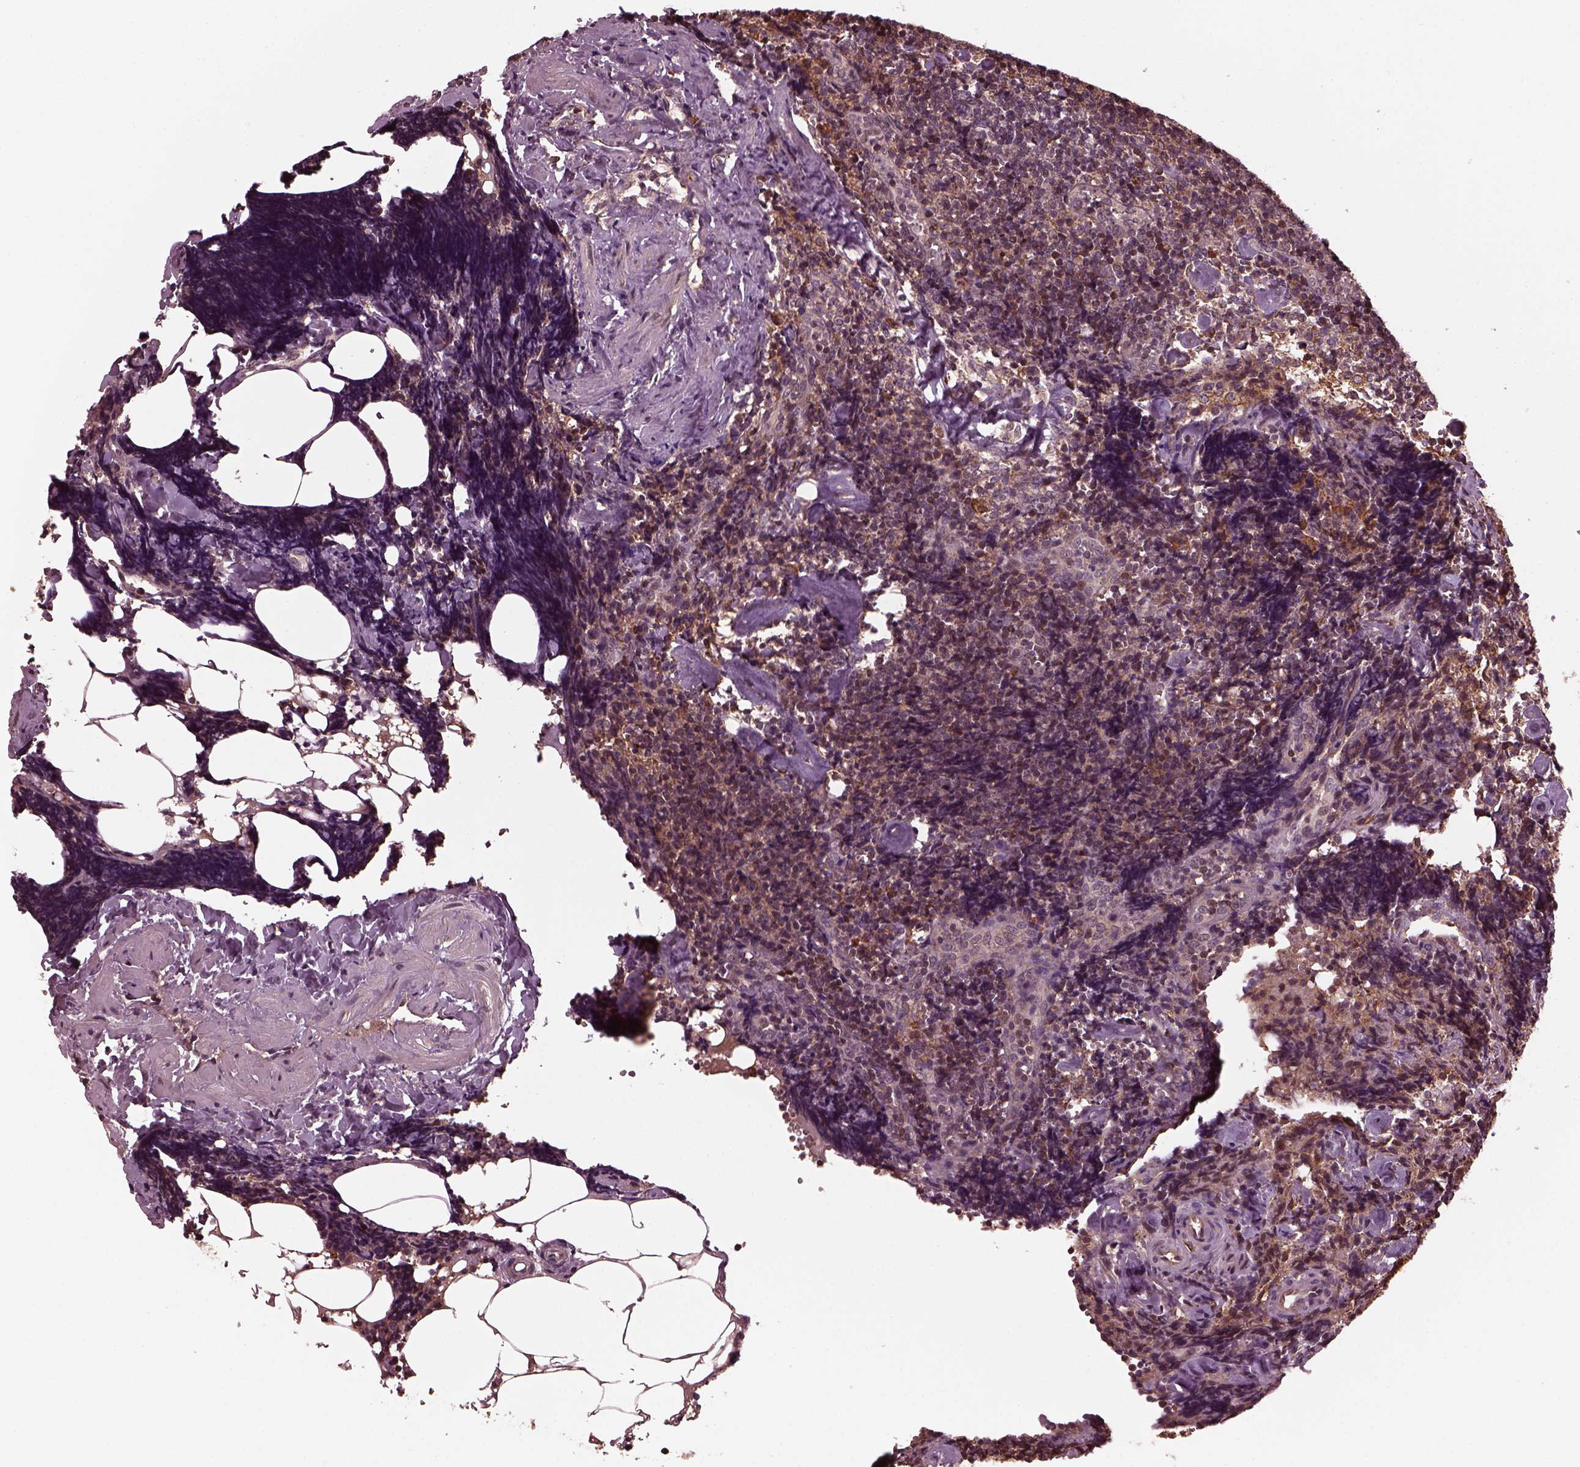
{"staining": {"intensity": "strong", "quantity": "<25%", "location": "cytoplasmic/membranous"}, "tissue": "lymph node", "cell_type": "Non-germinal center cells", "image_type": "normal", "snomed": [{"axis": "morphology", "description": "Normal tissue, NOS"}, {"axis": "topography", "description": "Lymph node"}], "caption": "Approximately <25% of non-germinal center cells in unremarkable lymph node reveal strong cytoplasmic/membranous protein expression as visualized by brown immunohistochemical staining.", "gene": "ZNF292", "patient": {"sex": "female", "age": 50}}